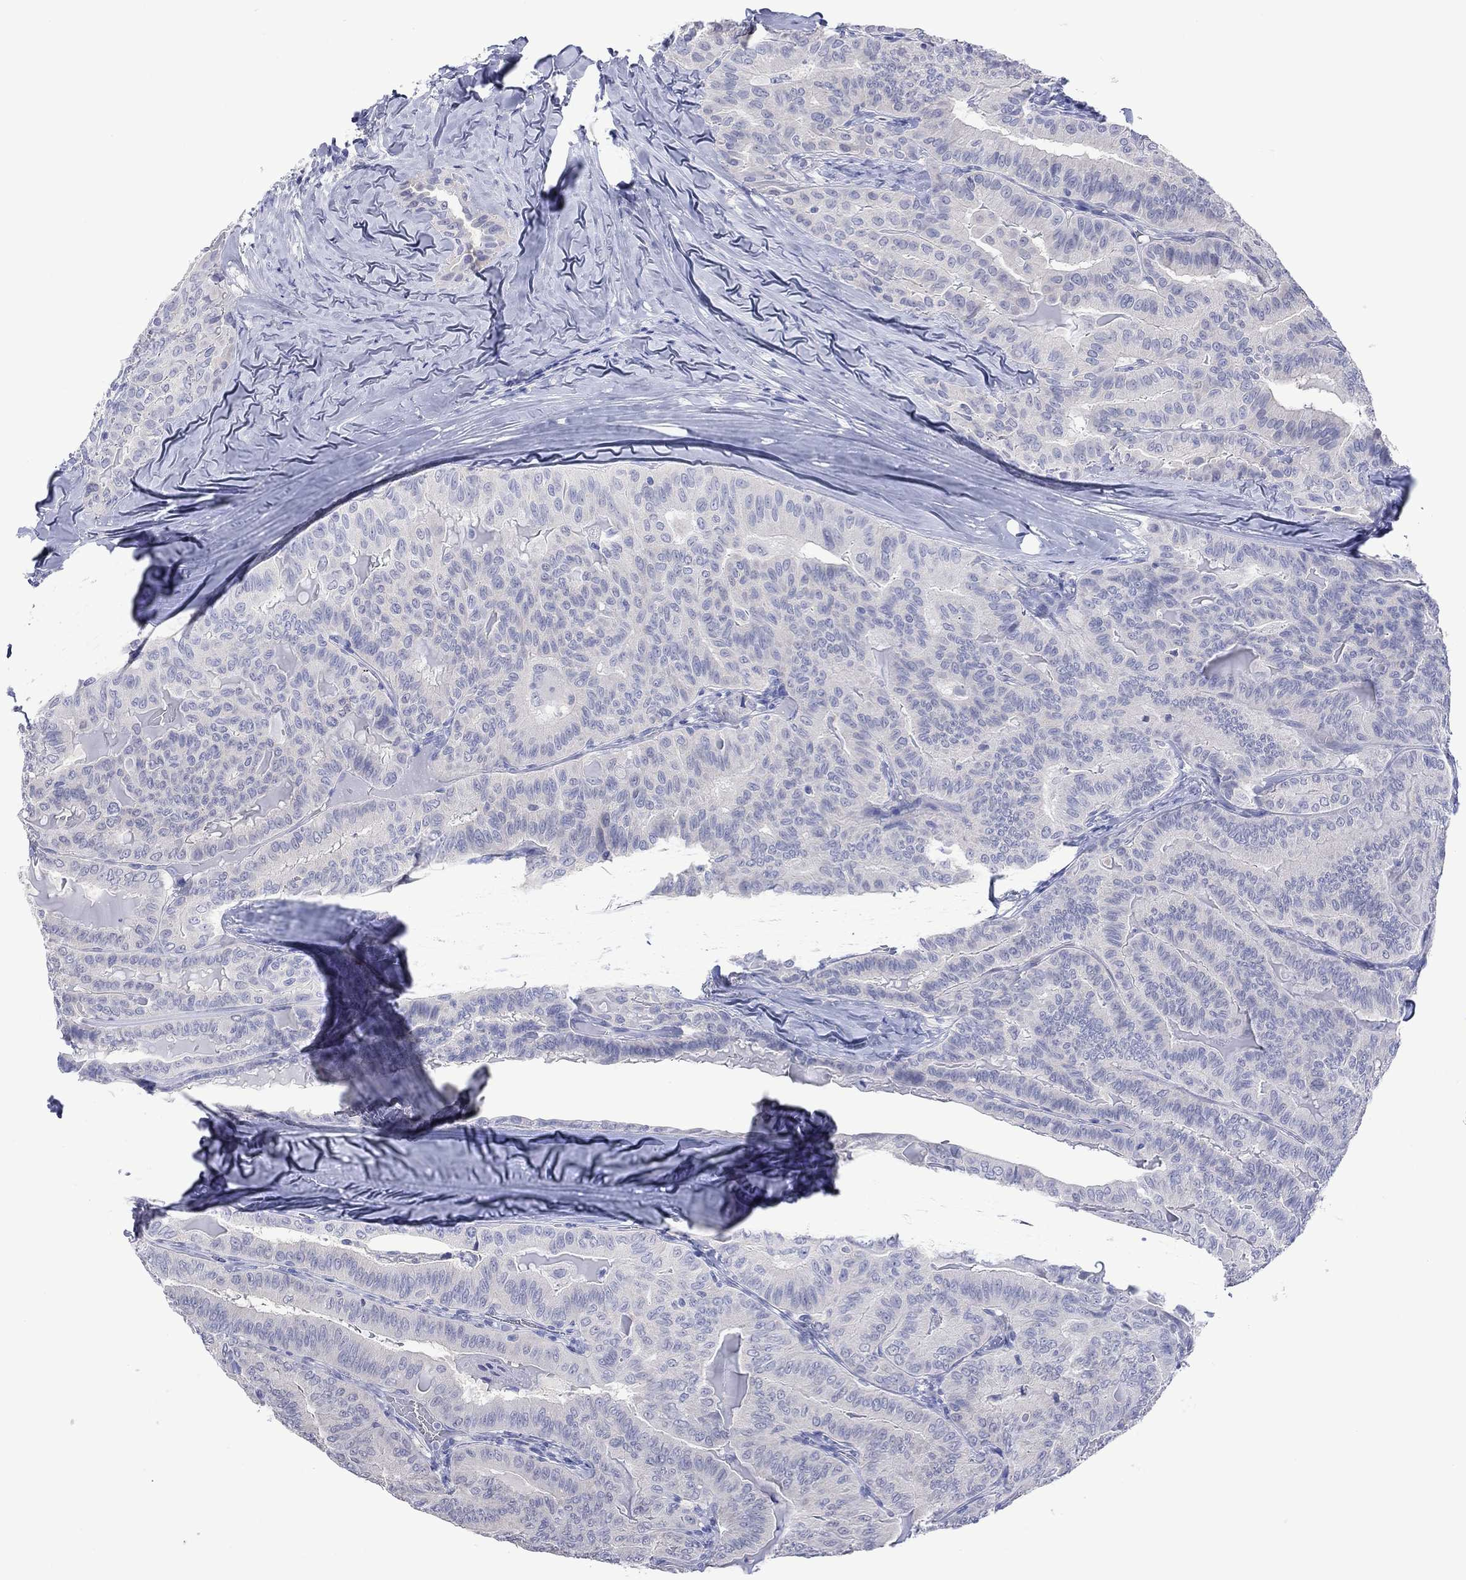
{"staining": {"intensity": "negative", "quantity": "none", "location": "none"}, "tissue": "thyroid cancer", "cell_type": "Tumor cells", "image_type": "cancer", "snomed": [{"axis": "morphology", "description": "Papillary adenocarcinoma, NOS"}, {"axis": "topography", "description": "Thyroid gland"}], "caption": "Immunohistochemistry histopathology image of thyroid papillary adenocarcinoma stained for a protein (brown), which demonstrates no positivity in tumor cells.", "gene": "MLANA", "patient": {"sex": "female", "age": 68}}